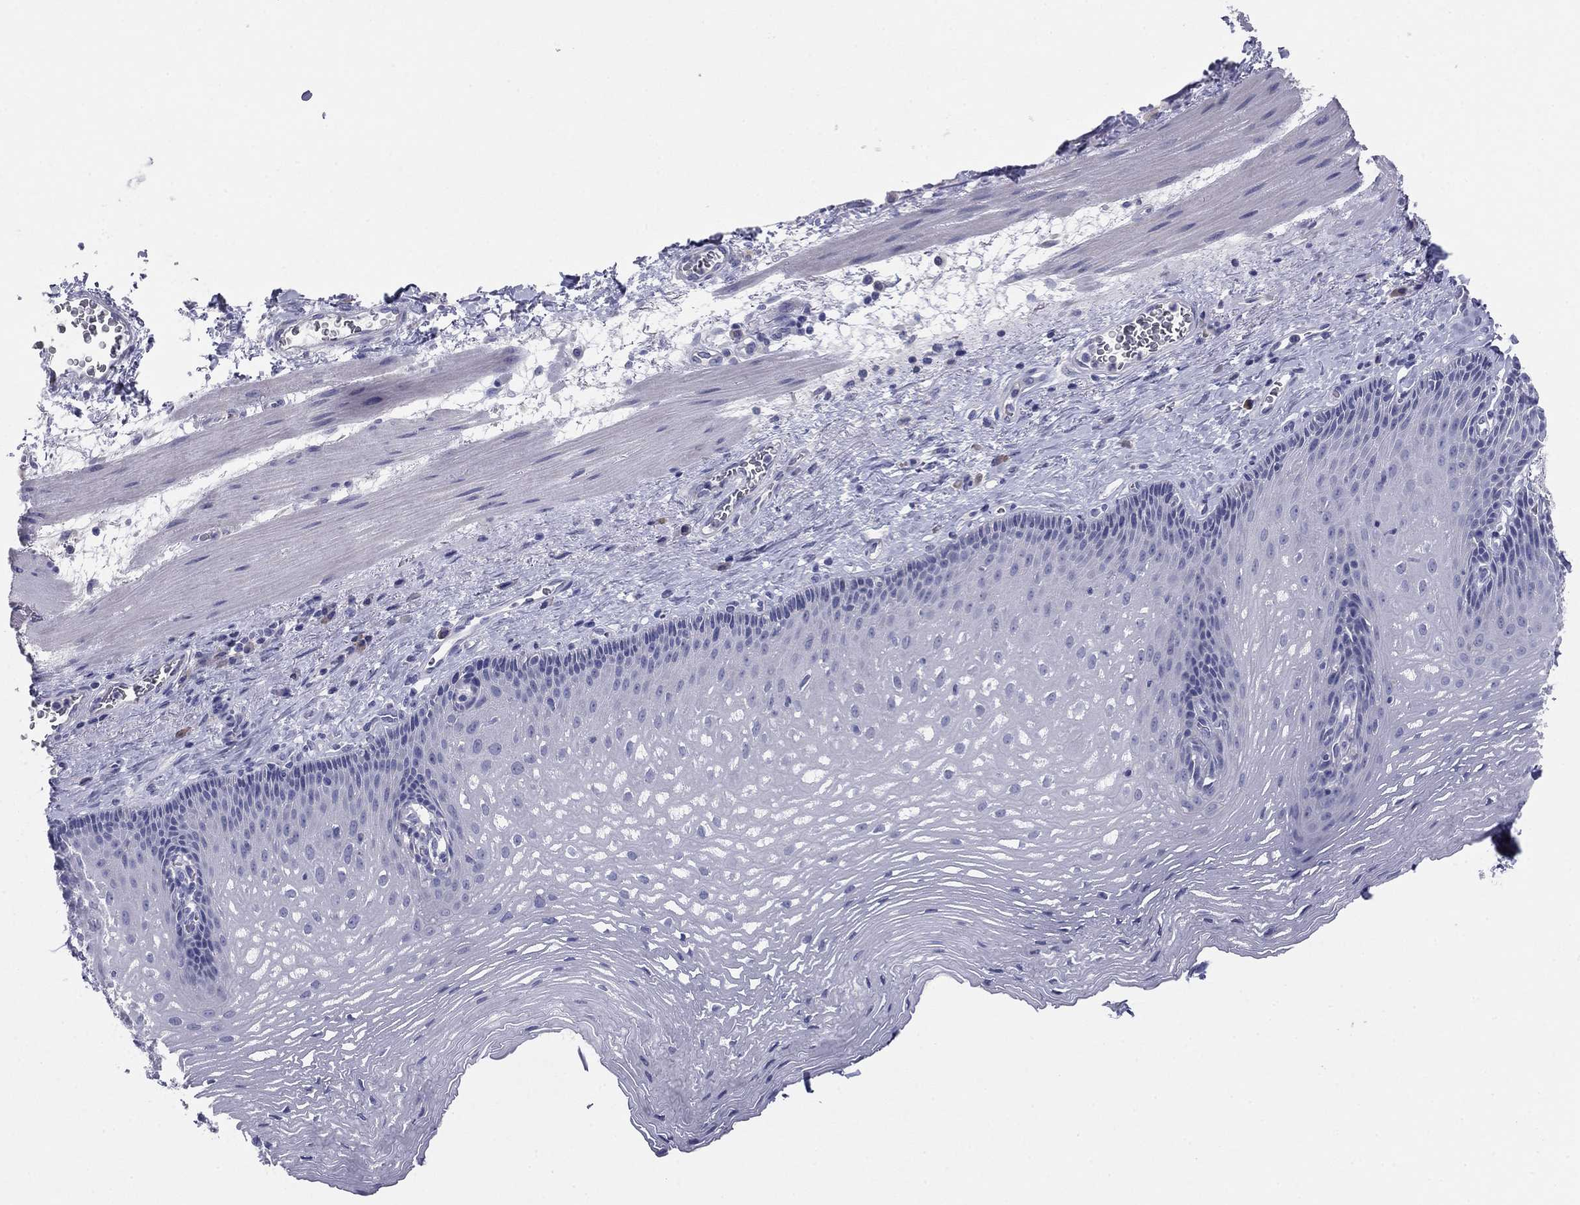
{"staining": {"intensity": "negative", "quantity": "none", "location": "none"}, "tissue": "esophagus", "cell_type": "Squamous epithelial cells", "image_type": "normal", "snomed": [{"axis": "morphology", "description": "Normal tissue, NOS"}, {"axis": "topography", "description": "Esophagus"}], "caption": "Immunohistochemical staining of benign esophagus displays no significant expression in squamous epithelial cells.", "gene": "GRK7", "patient": {"sex": "male", "age": 76}}